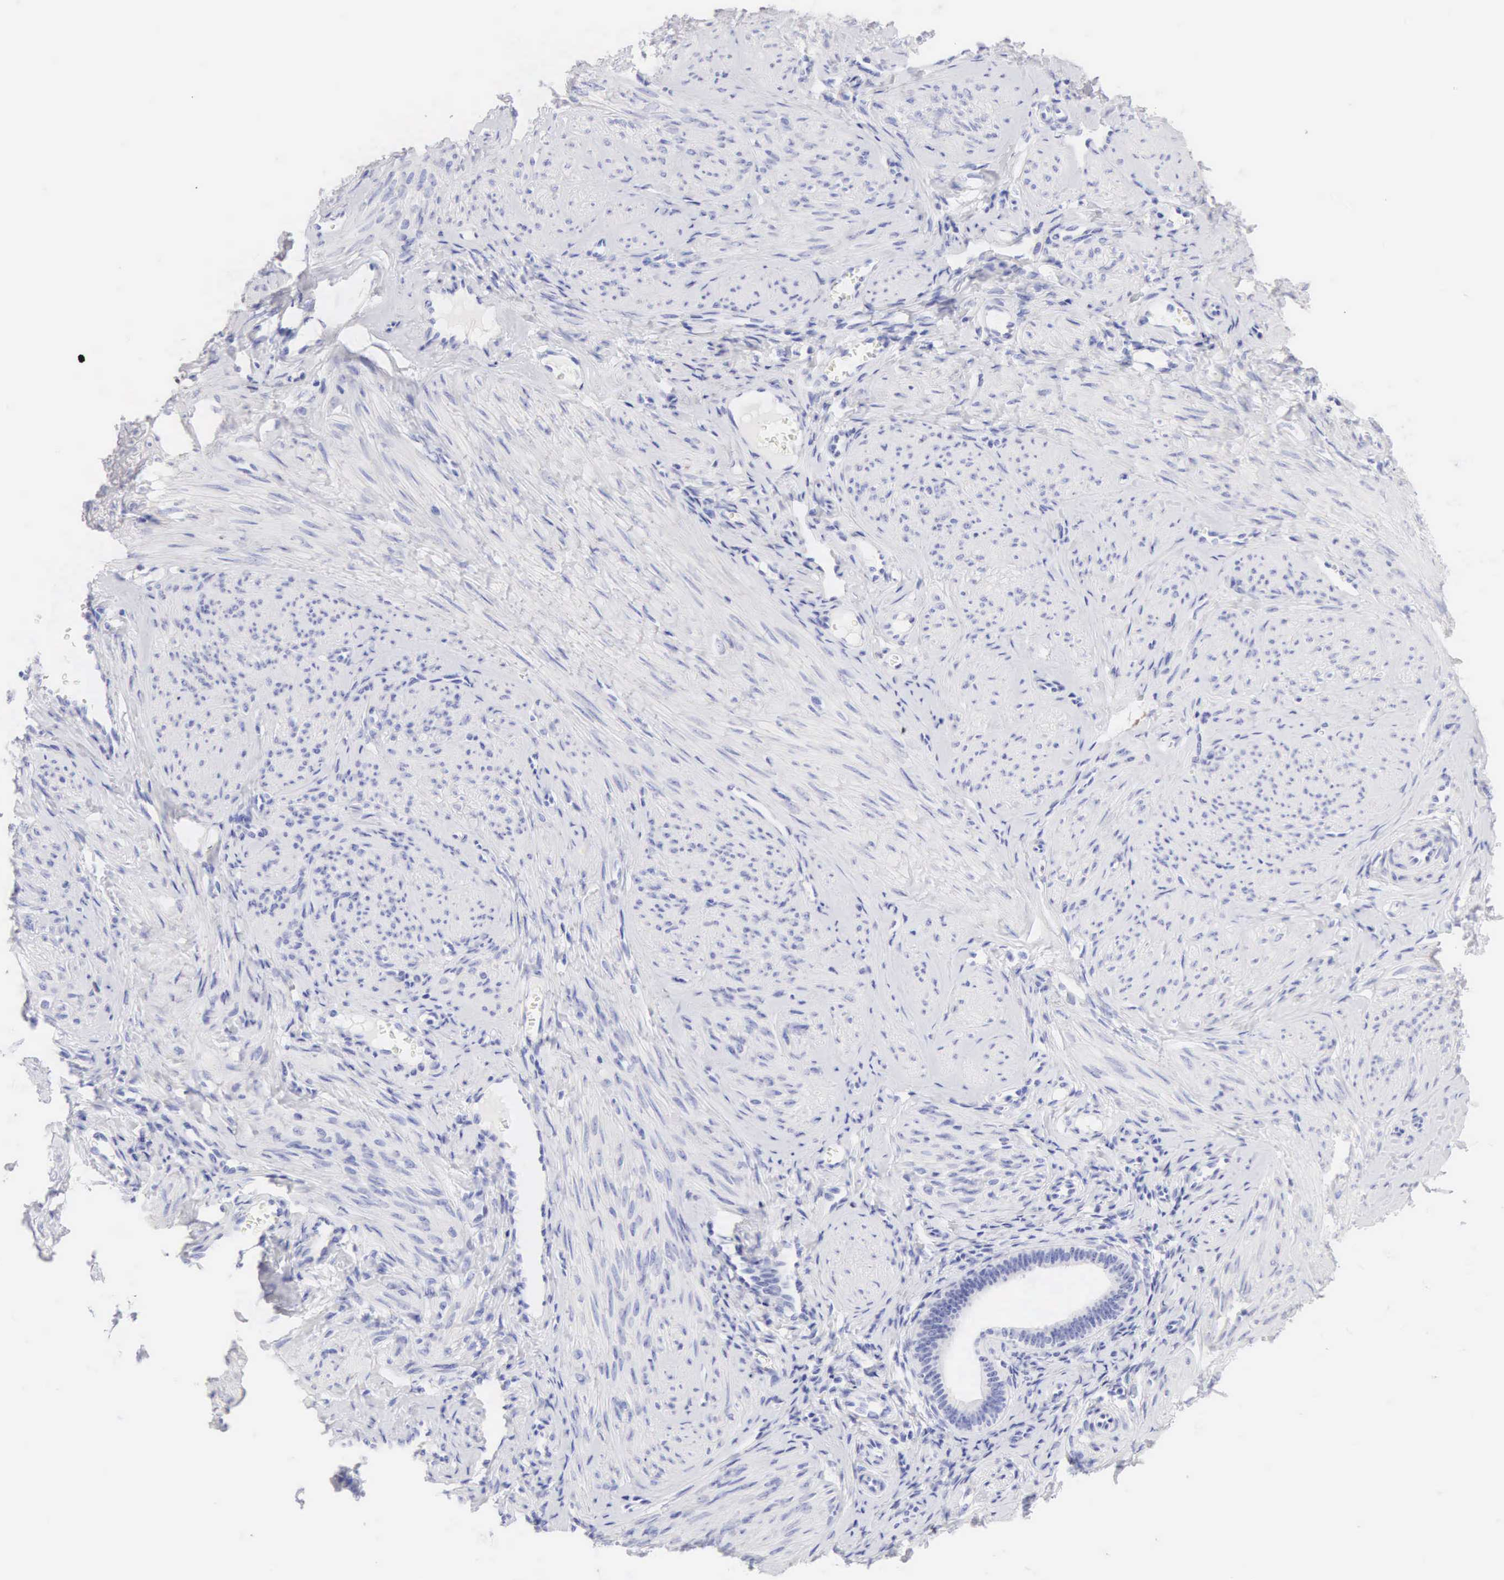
{"staining": {"intensity": "negative", "quantity": "none", "location": "none"}, "tissue": "smooth muscle", "cell_type": "Smooth muscle cells", "image_type": "normal", "snomed": [{"axis": "morphology", "description": "Normal tissue, NOS"}, {"axis": "topography", "description": "Uterus"}], "caption": "Immunohistochemistry micrograph of normal human smooth muscle stained for a protein (brown), which demonstrates no positivity in smooth muscle cells.", "gene": "CDKN2A", "patient": {"sex": "female", "age": 45}}